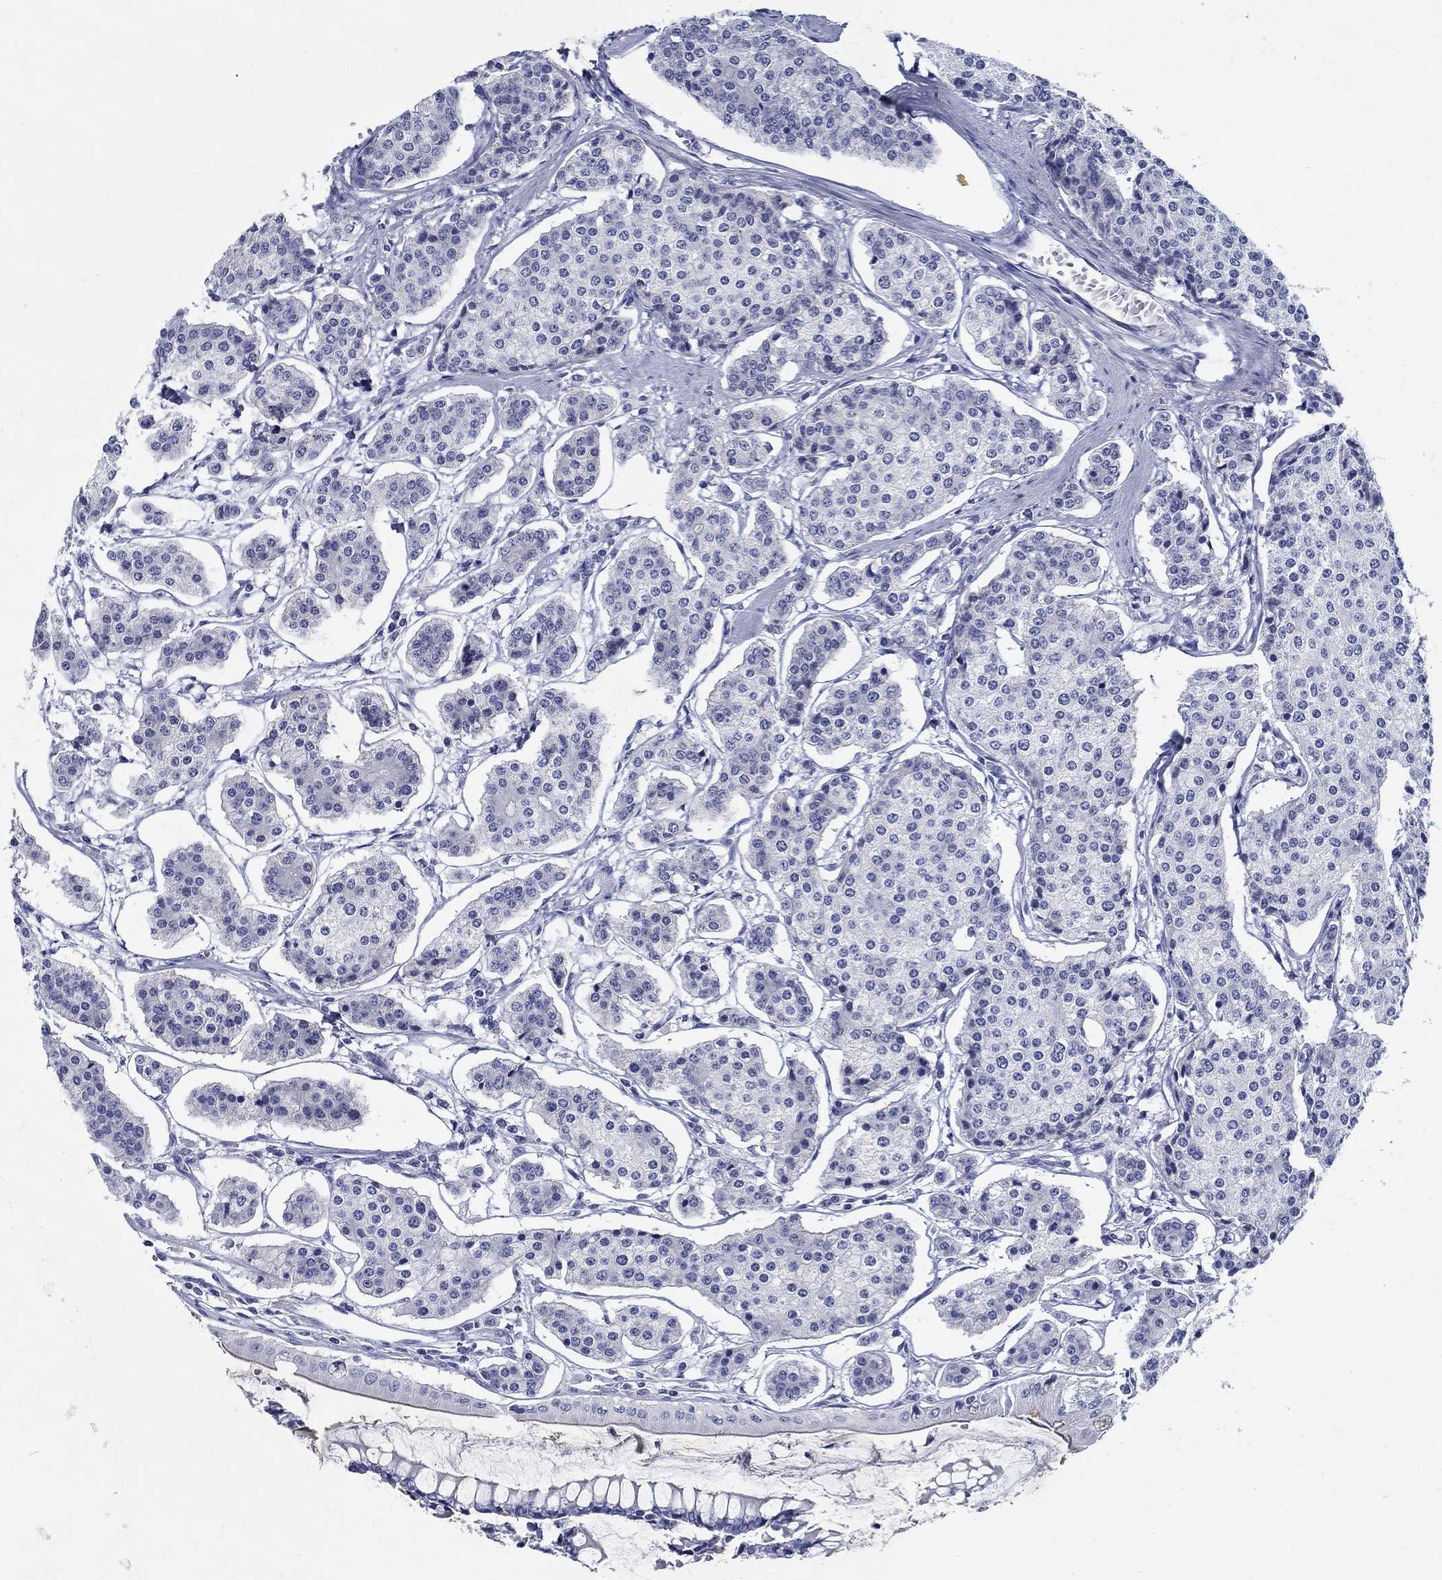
{"staining": {"intensity": "negative", "quantity": "none", "location": "none"}, "tissue": "carcinoid", "cell_type": "Tumor cells", "image_type": "cancer", "snomed": [{"axis": "morphology", "description": "Carcinoid, malignant, NOS"}, {"axis": "topography", "description": "Small intestine"}], "caption": "Immunohistochemistry (IHC) histopathology image of neoplastic tissue: carcinoid (malignant) stained with DAB (3,3'-diaminobenzidine) exhibits no significant protein staining in tumor cells.", "gene": "CRYGD", "patient": {"sex": "female", "age": 65}}